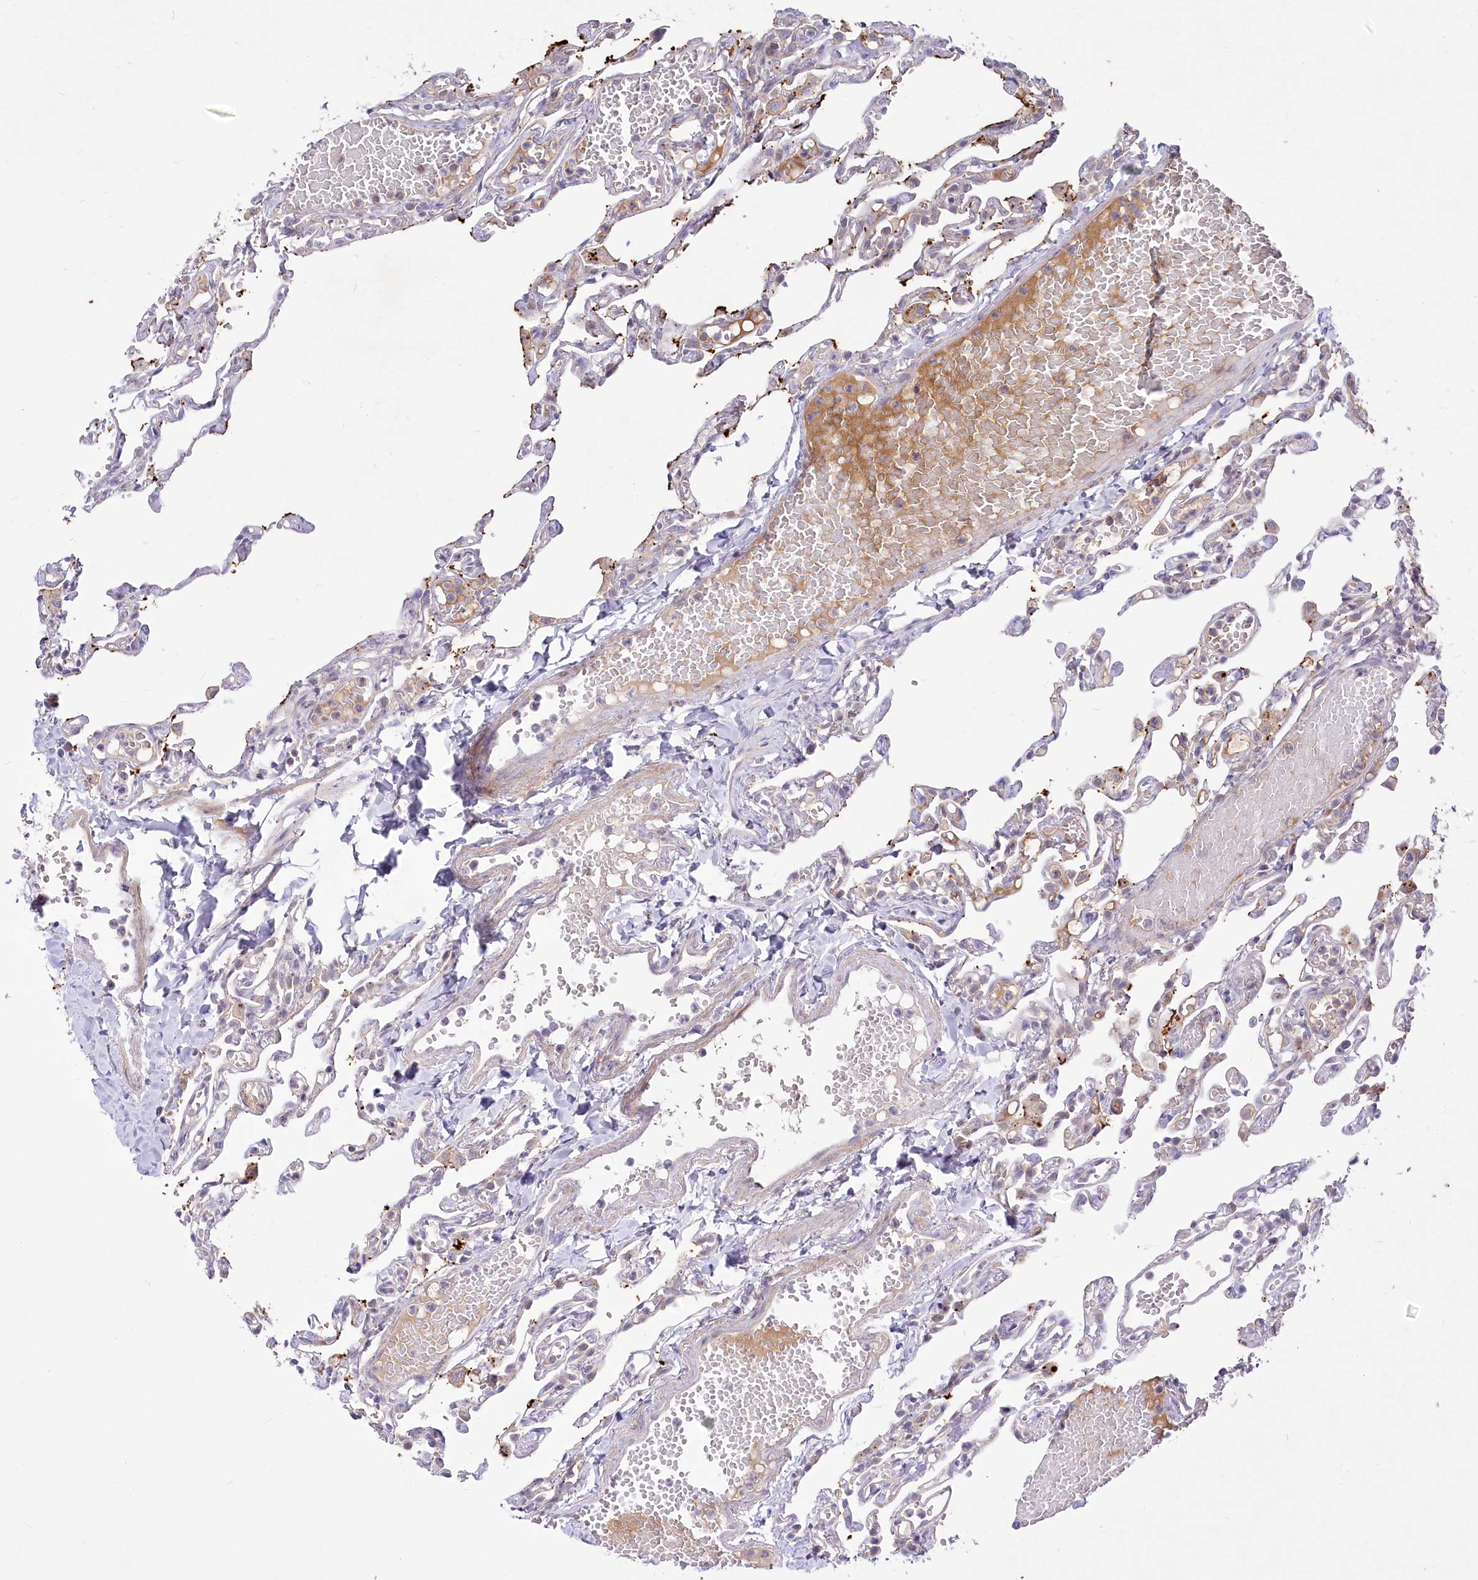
{"staining": {"intensity": "strong", "quantity": "<25%", "location": "cytoplasmic/membranous"}, "tissue": "lung", "cell_type": "Alveolar cells", "image_type": "normal", "snomed": [{"axis": "morphology", "description": "Normal tissue, NOS"}, {"axis": "topography", "description": "Lung"}], "caption": "Strong cytoplasmic/membranous positivity is seen in approximately <25% of alveolar cells in normal lung.", "gene": "EFHC2", "patient": {"sex": "male", "age": 21}}